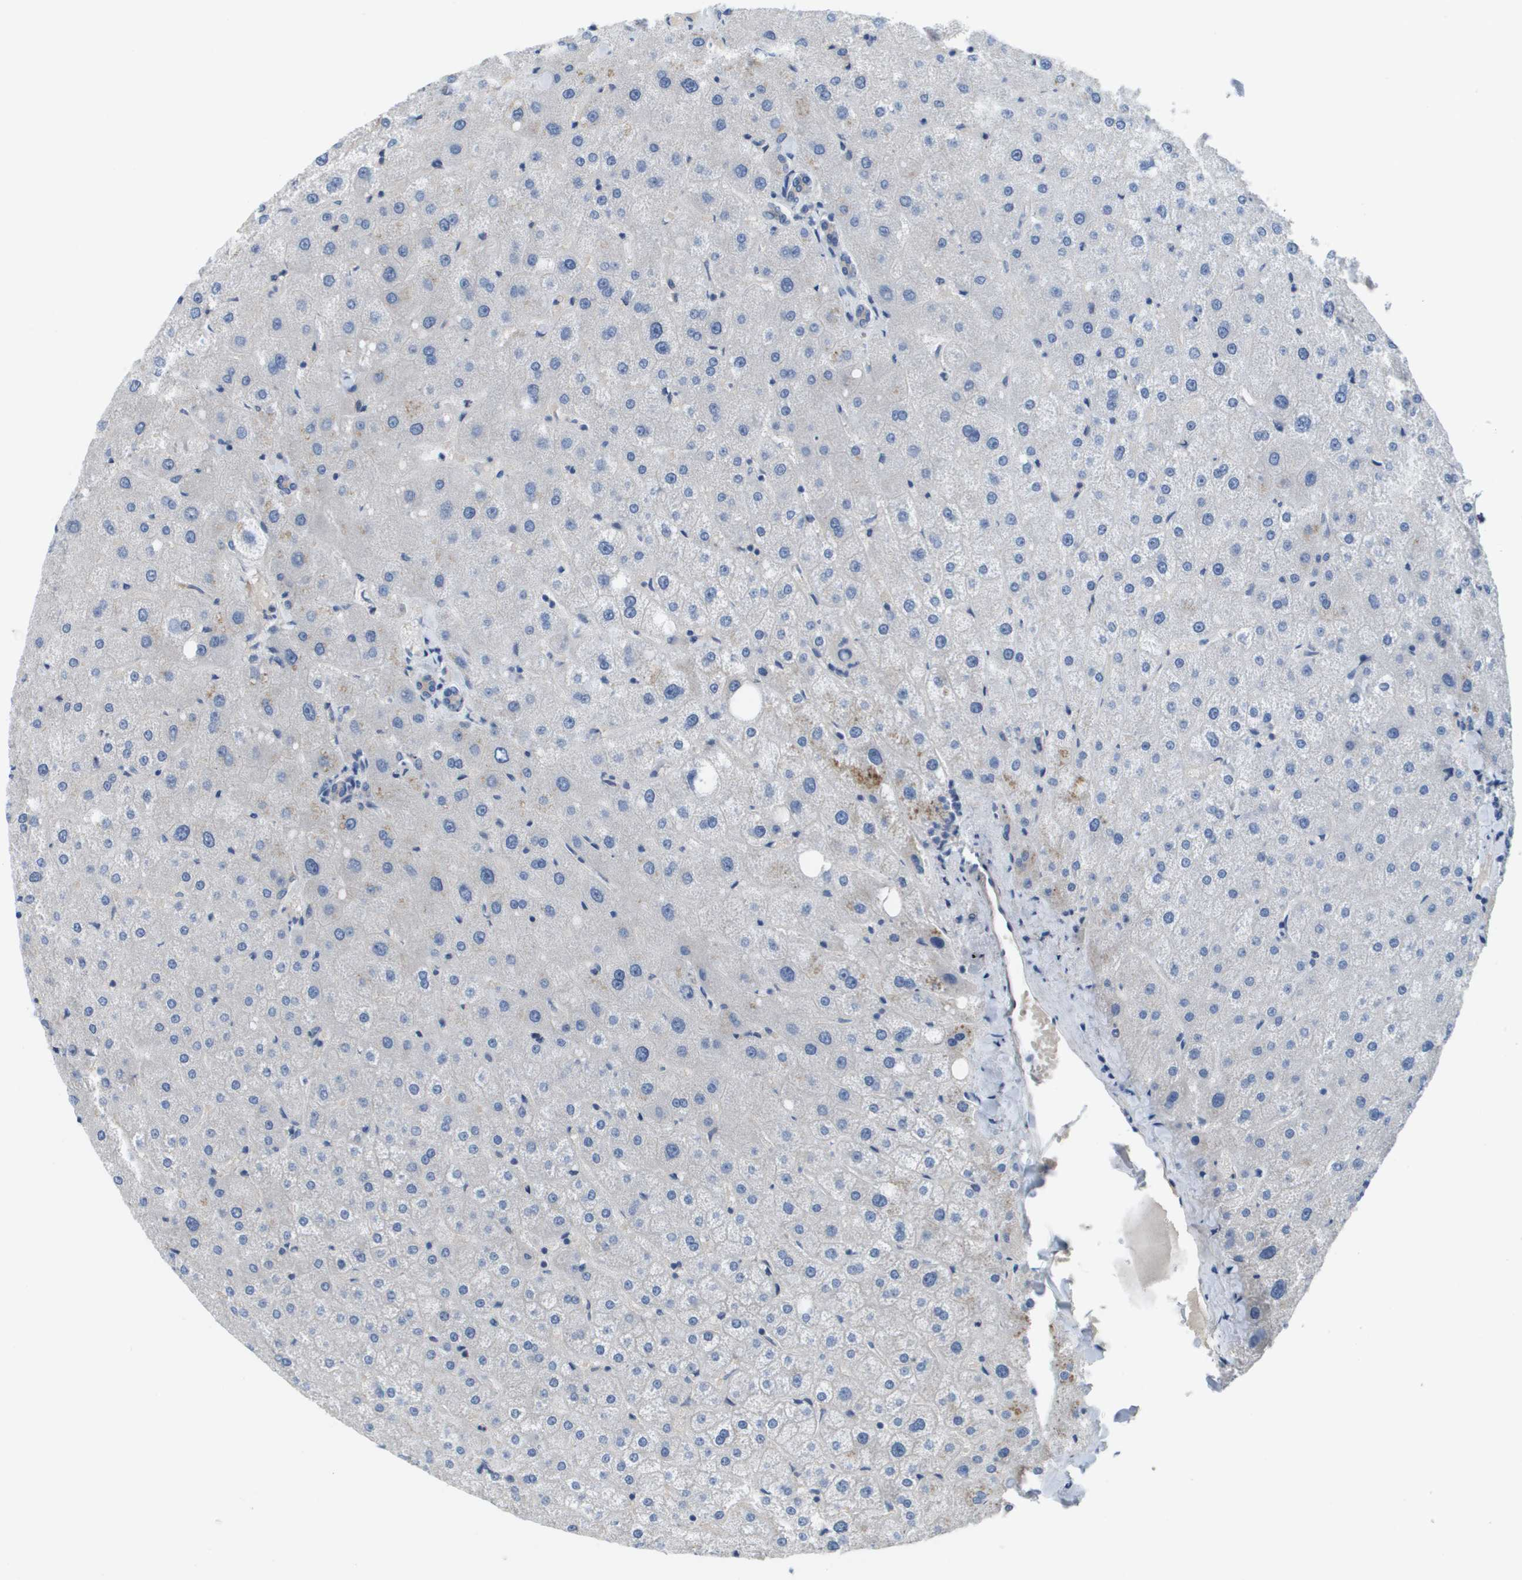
{"staining": {"intensity": "negative", "quantity": "none", "location": "none"}, "tissue": "liver", "cell_type": "Cholangiocytes", "image_type": "normal", "snomed": [{"axis": "morphology", "description": "Normal tissue, NOS"}, {"axis": "topography", "description": "Liver"}], "caption": "Photomicrograph shows no protein staining in cholangiocytes of benign liver. The staining was performed using DAB (3,3'-diaminobenzidine) to visualize the protein expression in brown, while the nuclei were stained in blue with hematoxylin (Magnification: 20x).", "gene": "NCS1", "patient": {"sex": "male", "age": 73}}